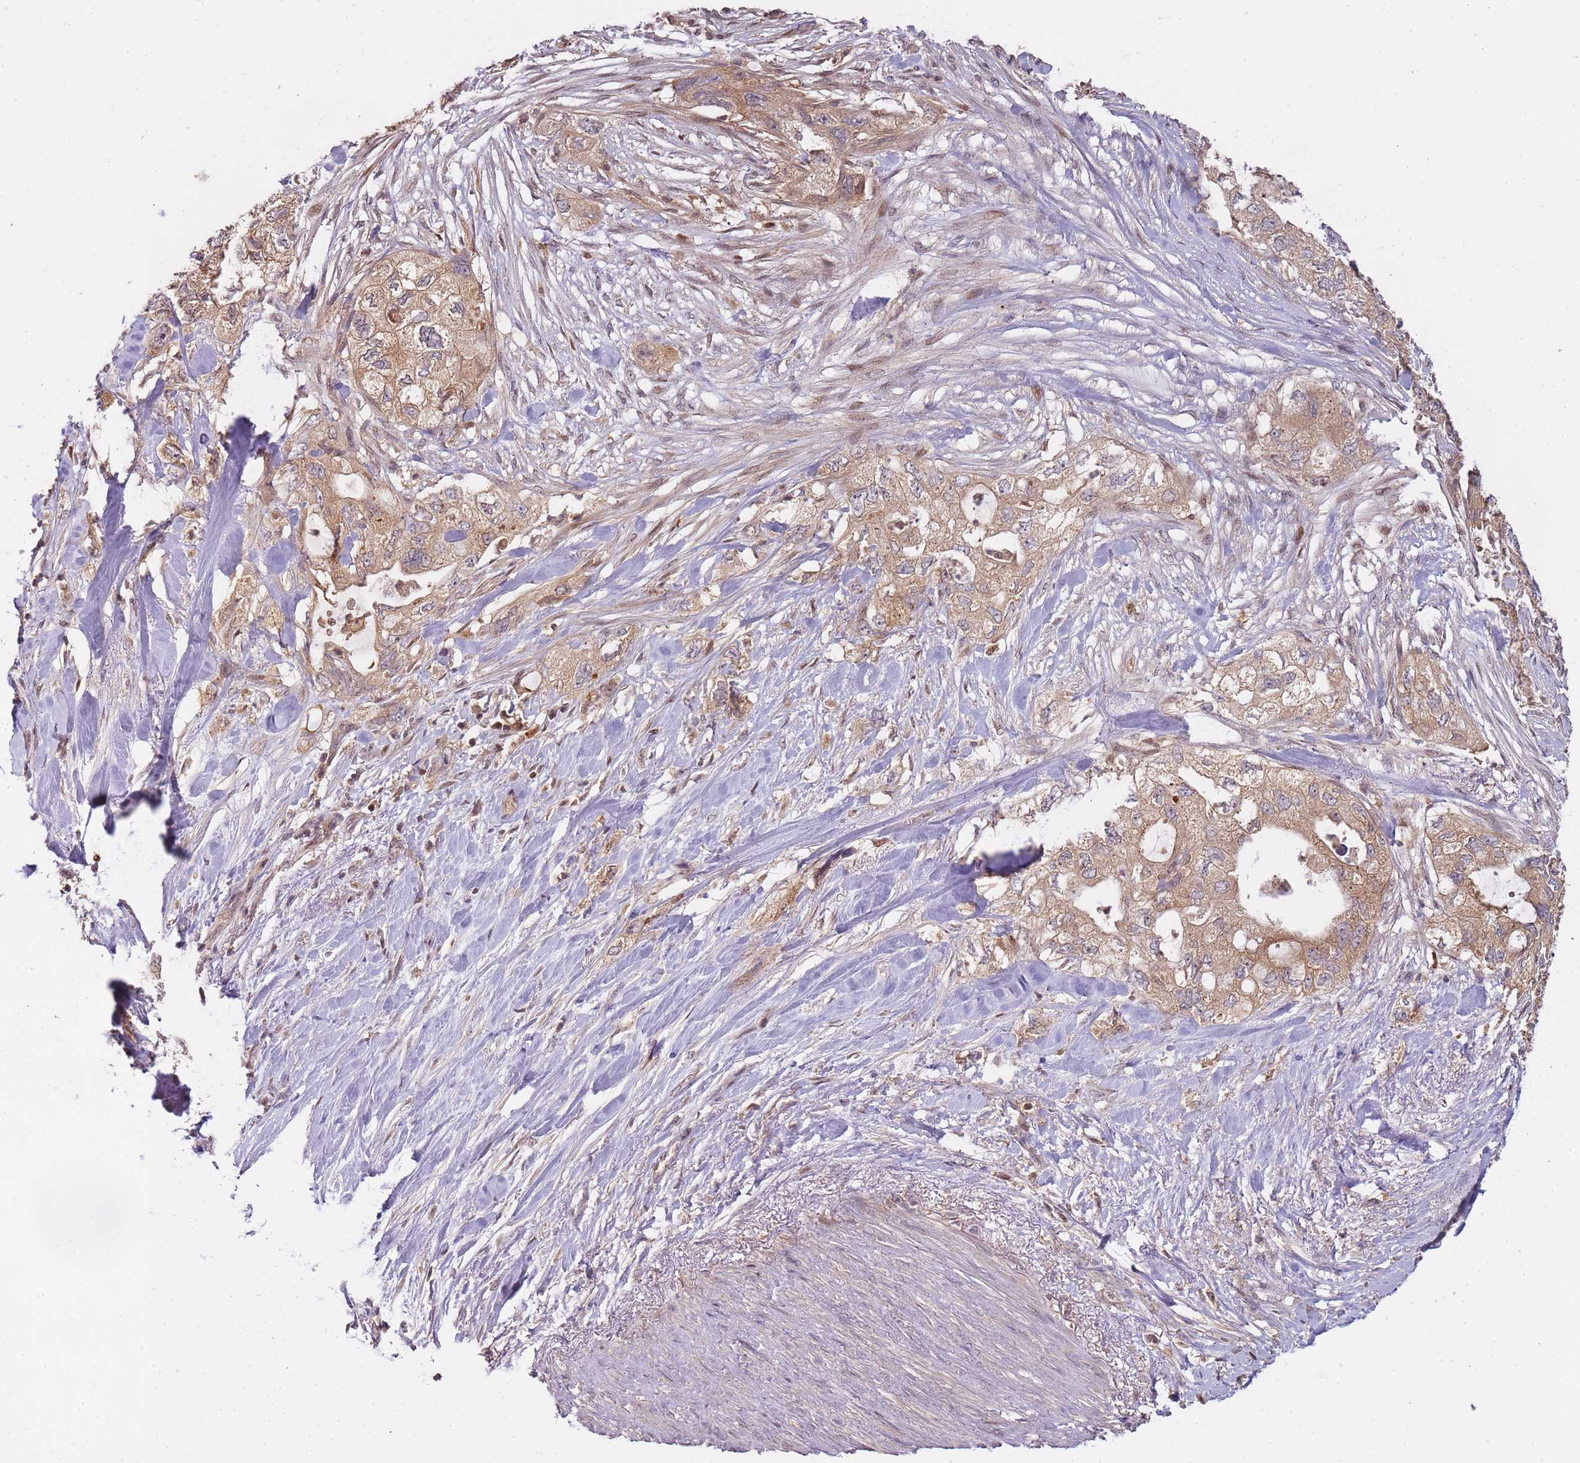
{"staining": {"intensity": "moderate", "quantity": ">75%", "location": "cytoplasmic/membranous,nuclear"}, "tissue": "pancreatic cancer", "cell_type": "Tumor cells", "image_type": "cancer", "snomed": [{"axis": "morphology", "description": "Adenocarcinoma, NOS"}, {"axis": "topography", "description": "Pancreas"}], "caption": "IHC image of human pancreatic cancer (adenocarcinoma) stained for a protein (brown), which displays medium levels of moderate cytoplasmic/membranous and nuclear staining in approximately >75% of tumor cells.", "gene": "GSTO2", "patient": {"sex": "female", "age": 73}}